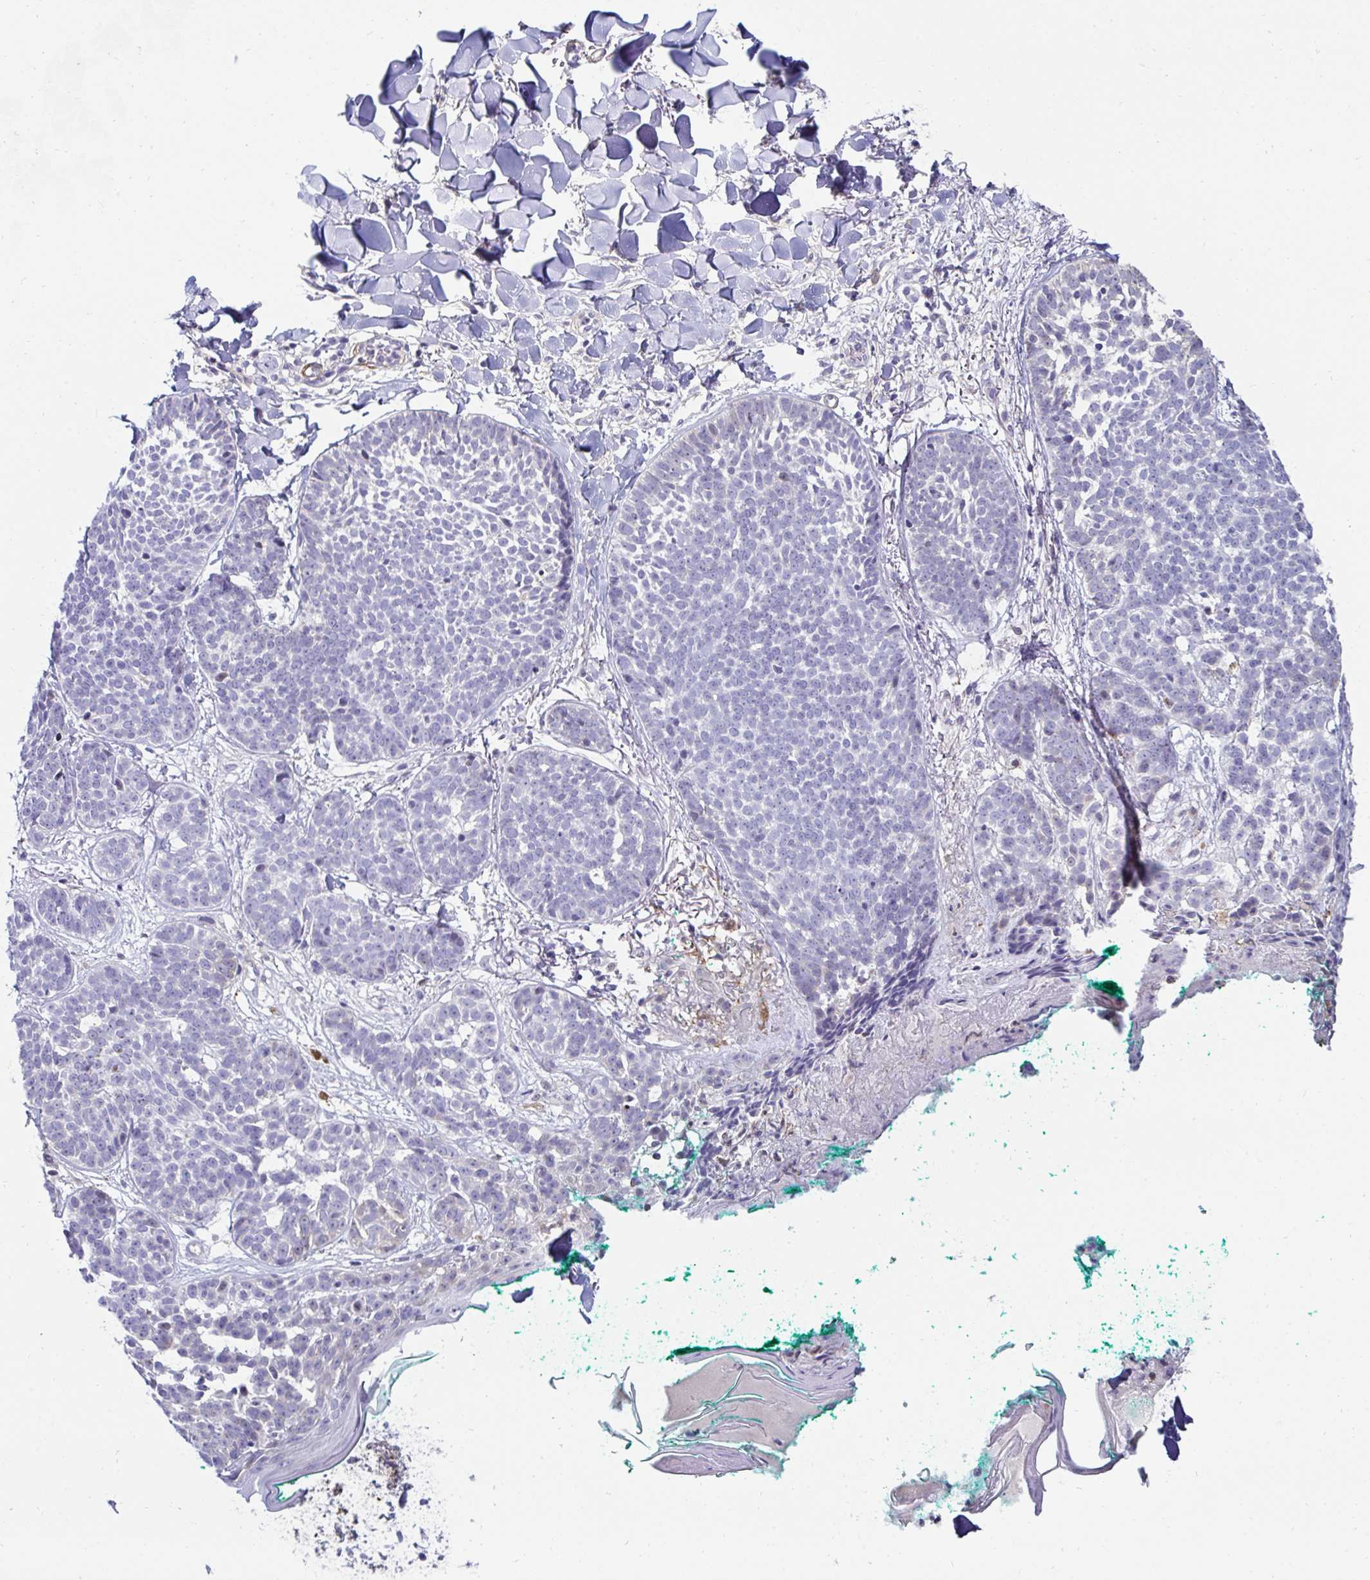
{"staining": {"intensity": "negative", "quantity": "none", "location": "none"}, "tissue": "skin cancer", "cell_type": "Tumor cells", "image_type": "cancer", "snomed": [{"axis": "morphology", "description": "Basal cell carcinoma"}, {"axis": "topography", "description": "Skin"}, {"axis": "topography", "description": "Skin of neck"}, {"axis": "topography", "description": "Skin of shoulder"}, {"axis": "topography", "description": "Skin of back"}], "caption": "Skin basal cell carcinoma was stained to show a protein in brown. There is no significant expression in tumor cells.", "gene": "FBXL13", "patient": {"sex": "male", "age": 80}}